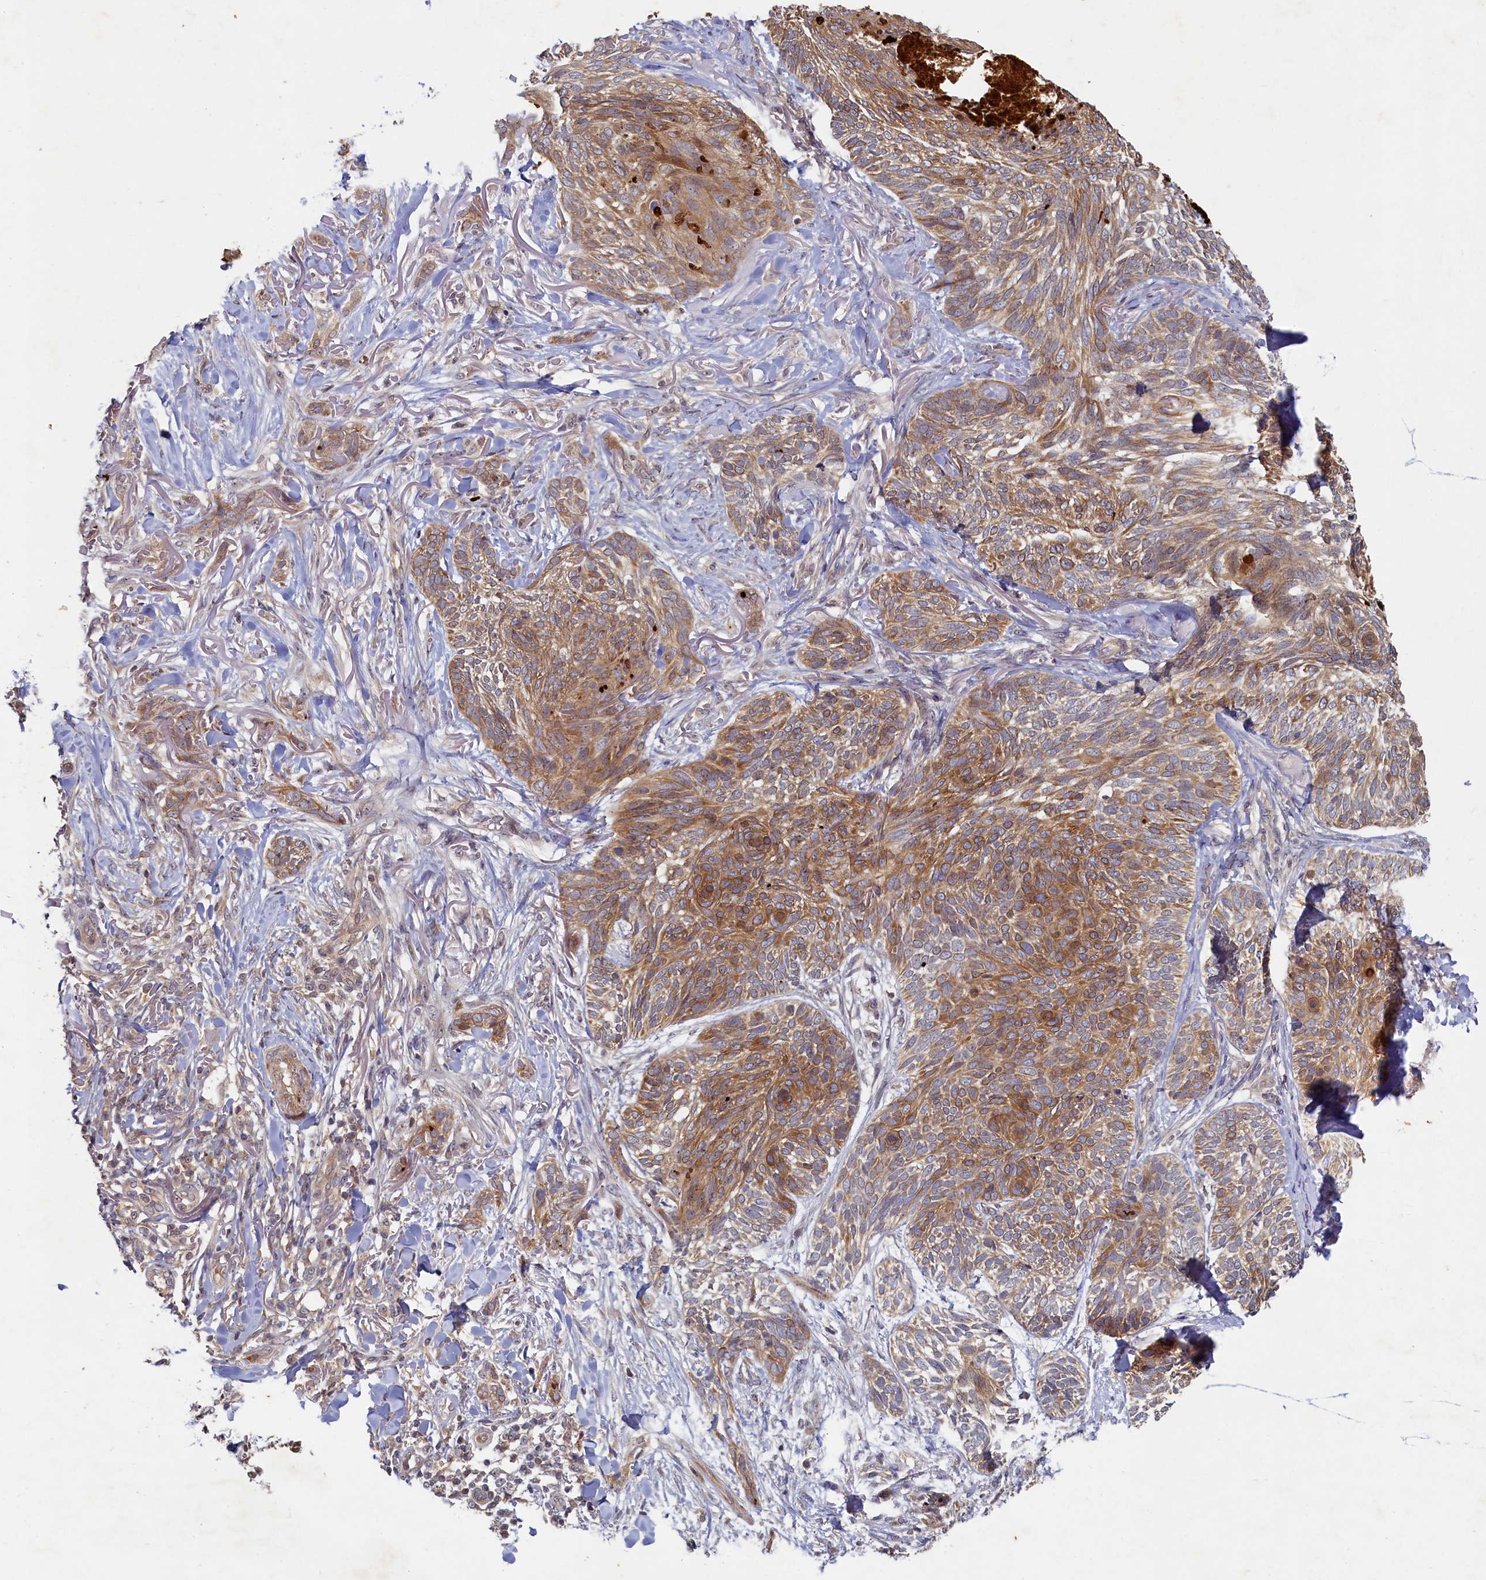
{"staining": {"intensity": "moderate", "quantity": ">75%", "location": "cytoplasmic/membranous"}, "tissue": "skin cancer", "cell_type": "Tumor cells", "image_type": "cancer", "snomed": [{"axis": "morphology", "description": "Normal tissue, NOS"}, {"axis": "morphology", "description": "Basal cell carcinoma"}, {"axis": "topography", "description": "Skin"}], "caption": "Approximately >75% of tumor cells in skin cancer (basal cell carcinoma) reveal moderate cytoplasmic/membranous protein expression as visualized by brown immunohistochemical staining.", "gene": "CEP20", "patient": {"sex": "male", "age": 66}}